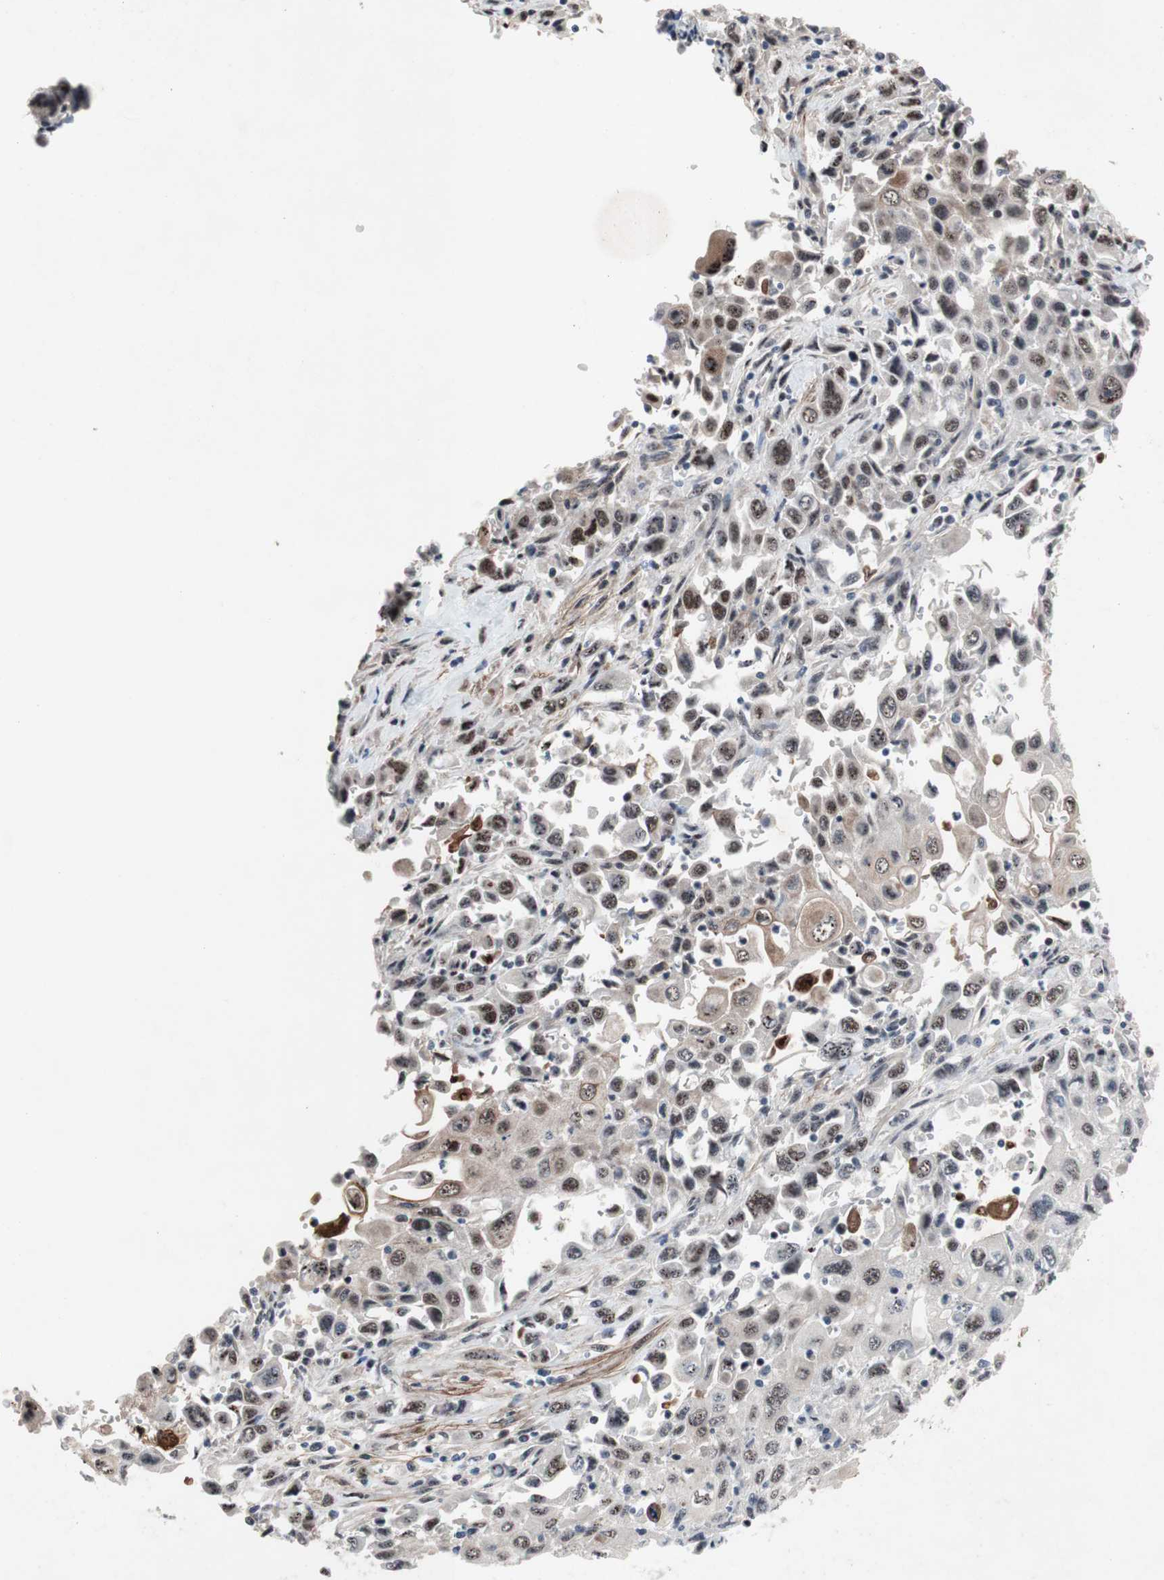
{"staining": {"intensity": "moderate", "quantity": "<25%", "location": "nuclear"}, "tissue": "pancreatic cancer", "cell_type": "Tumor cells", "image_type": "cancer", "snomed": [{"axis": "morphology", "description": "Adenocarcinoma, NOS"}, {"axis": "topography", "description": "Pancreas"}], "caption": "Moderate nuclear staining is appreciated in approximately <25% of tumor cells in pancreatic adenocarcinoma.", "gene": "SOX7", "patient": {"sex": "male", "age": 70}}